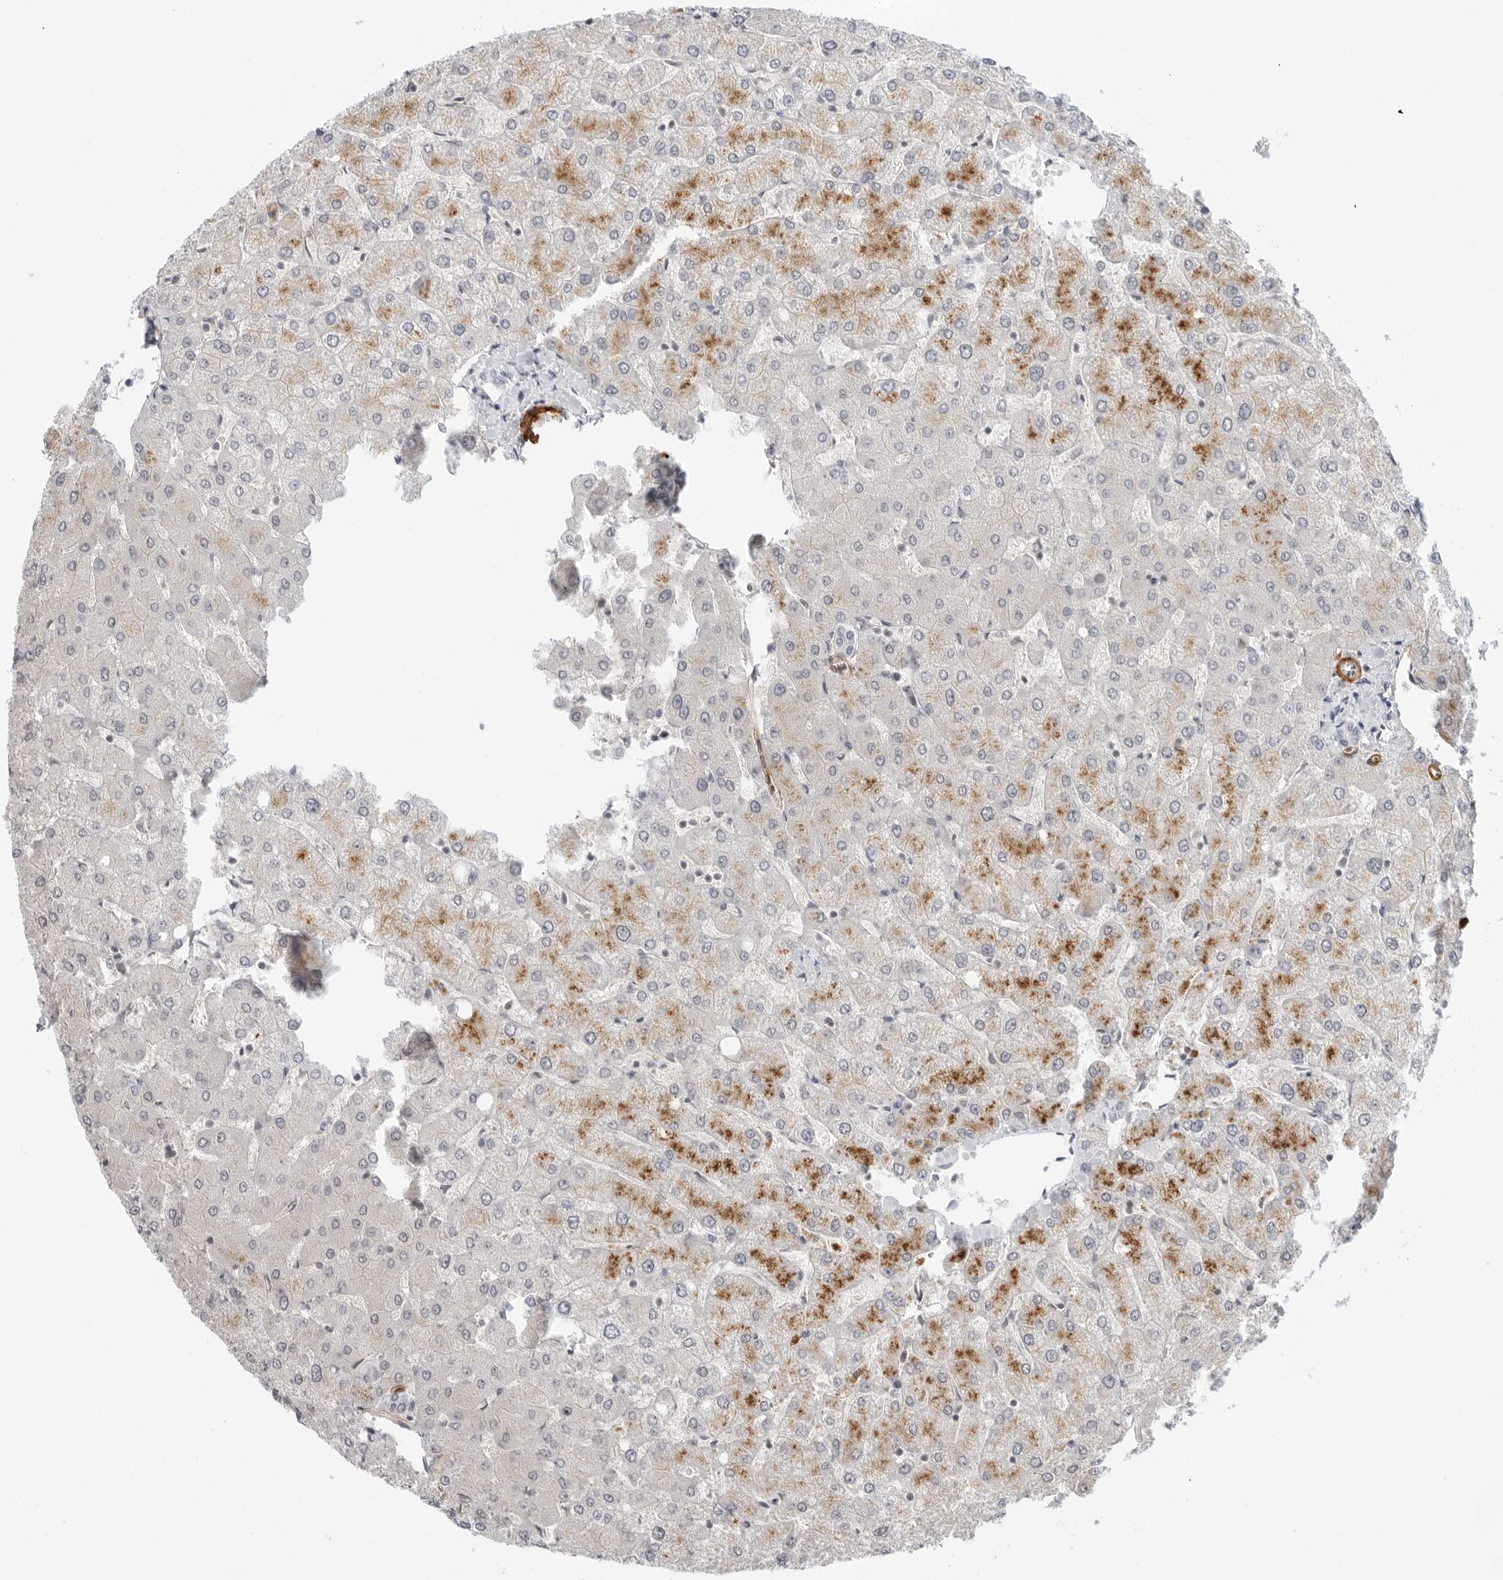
{"staining": {"intensity": "negative", "quantity": "none", "location": "none"}, "tissue": "liver", "cell_type": "Cholangiocytes", "image_type": "normal", "snomed": [{"axis": "morphology", "description": "Normal tissue, NOS"}, {"axis": "topography", "description": "Liver"}], "caption": "Unremarkable liver was stained to show a protein in brown. There is no significant expression in cholangiocytes.", "gene": "SUGCT", "patient": {"sex": "female", "age": 54}}